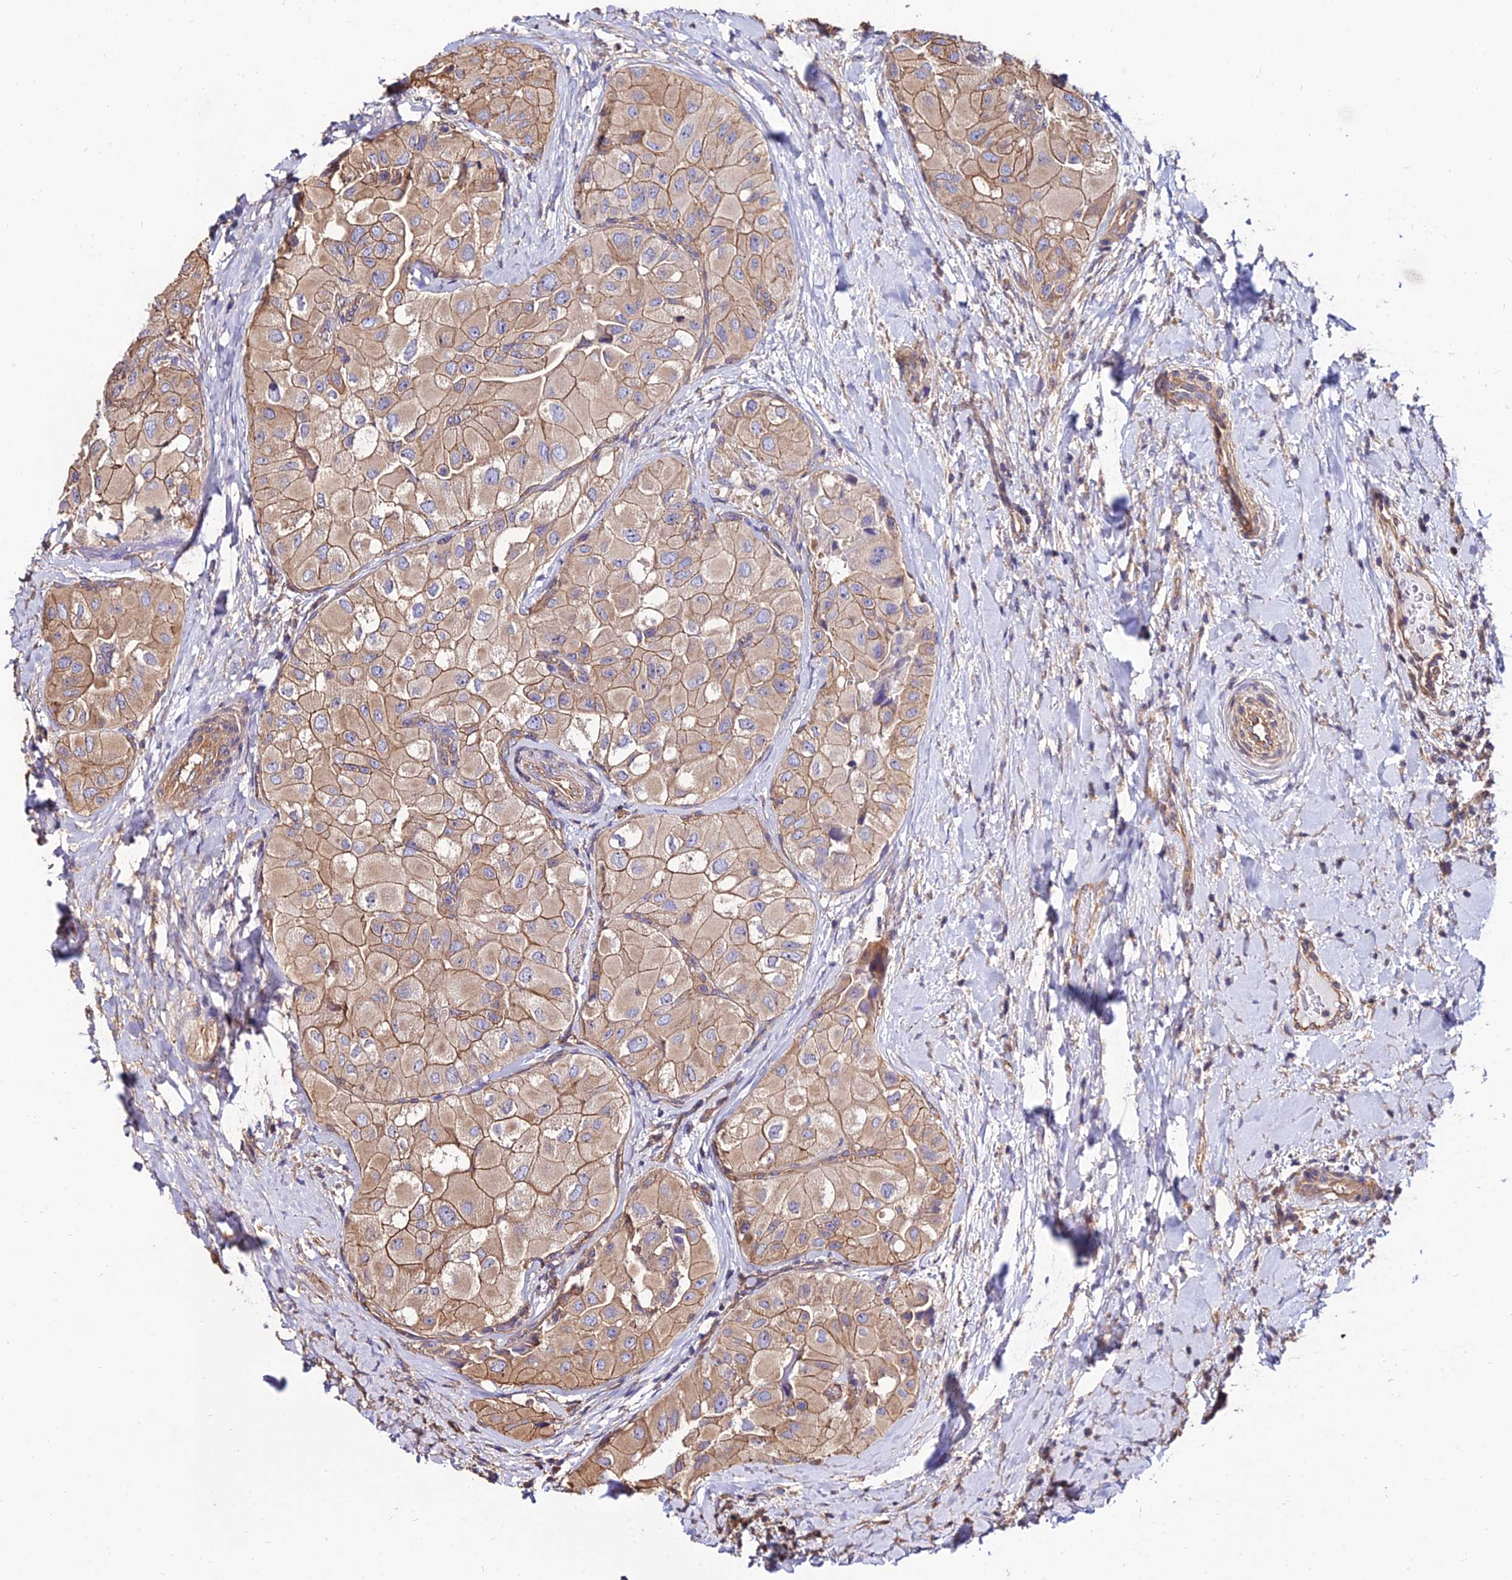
{"staining": {"intensity": "moderate", "quantity": ">75%", "location": "cytoplasmic/membranous"}, "tissue": "thyroid cancer", "cell_type": "Tumor cells", "image_type": "cancer", "snomed": [{"axis": "morphology", "description": "Normal tissue, NOS"}, {"axis": "morphology", "description": "Papillary adenocarcinoma, NOS"}, {"axis": "topography", "description": "Thyroid gland"}], "caption": "Brown immunohistochemical staining in human thyroid cancer reveals moderate cytoplasmic/membranous staining in approximately >75% of tumor cells.", "gene": "CALM2", "patient": {"sex": "female", "age": 59}}